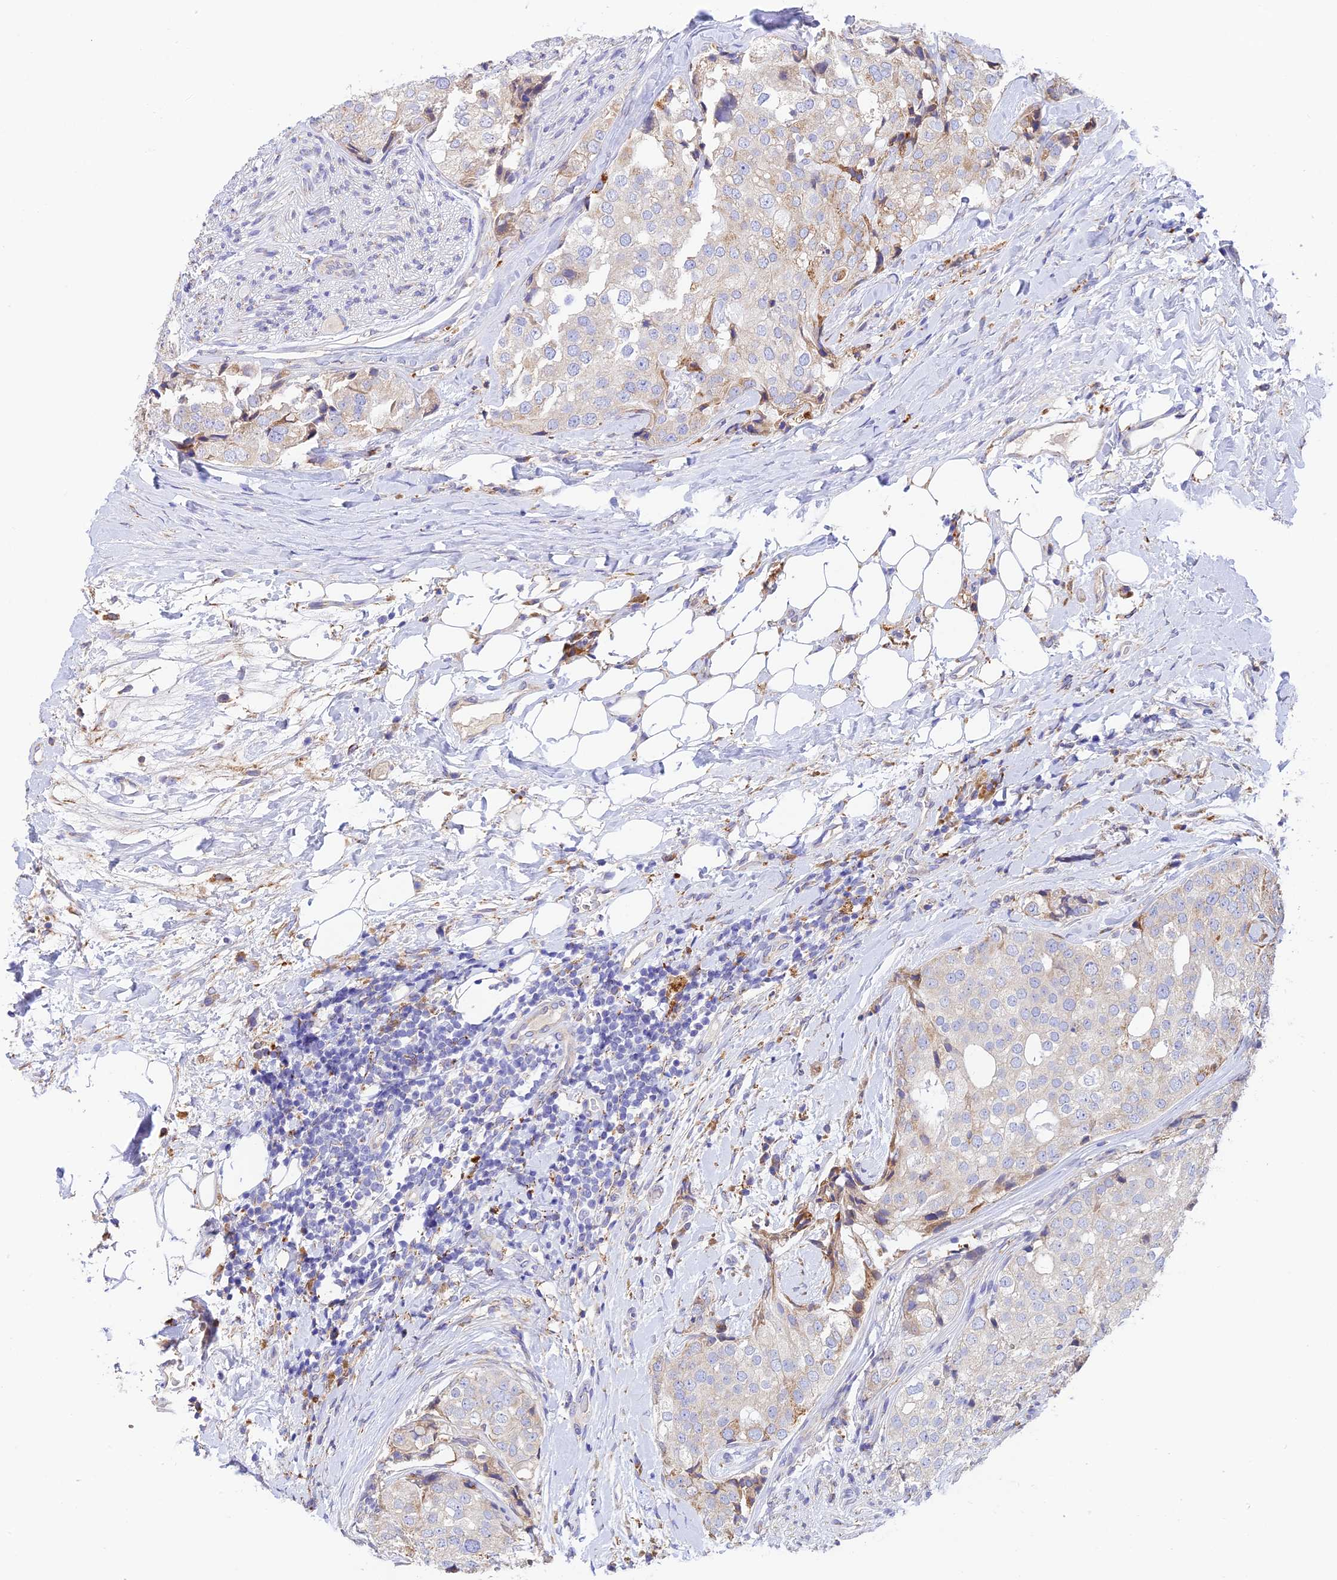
{"staining": {"intensity": "moderate", "quantity": "<25%", "location": "cytoplasmic/membranous"}, "tissue": "prostate cancer", "cell_type": "Tumor cells", "image_type": "cancer", "snomed": [{"axis": "morphology", "description": "Adenocarcinoma, High grade"}, {"axis": "topography", "description": "Prostate"}], "caption": "A brown stain highlights moderate cytoplasmic/membranous positivity of a protein in high-grade adenocarcinoma (prostate) tumor cells.", "gene": "VKORC1", "patient": {"sex": "male", "age": 49}}